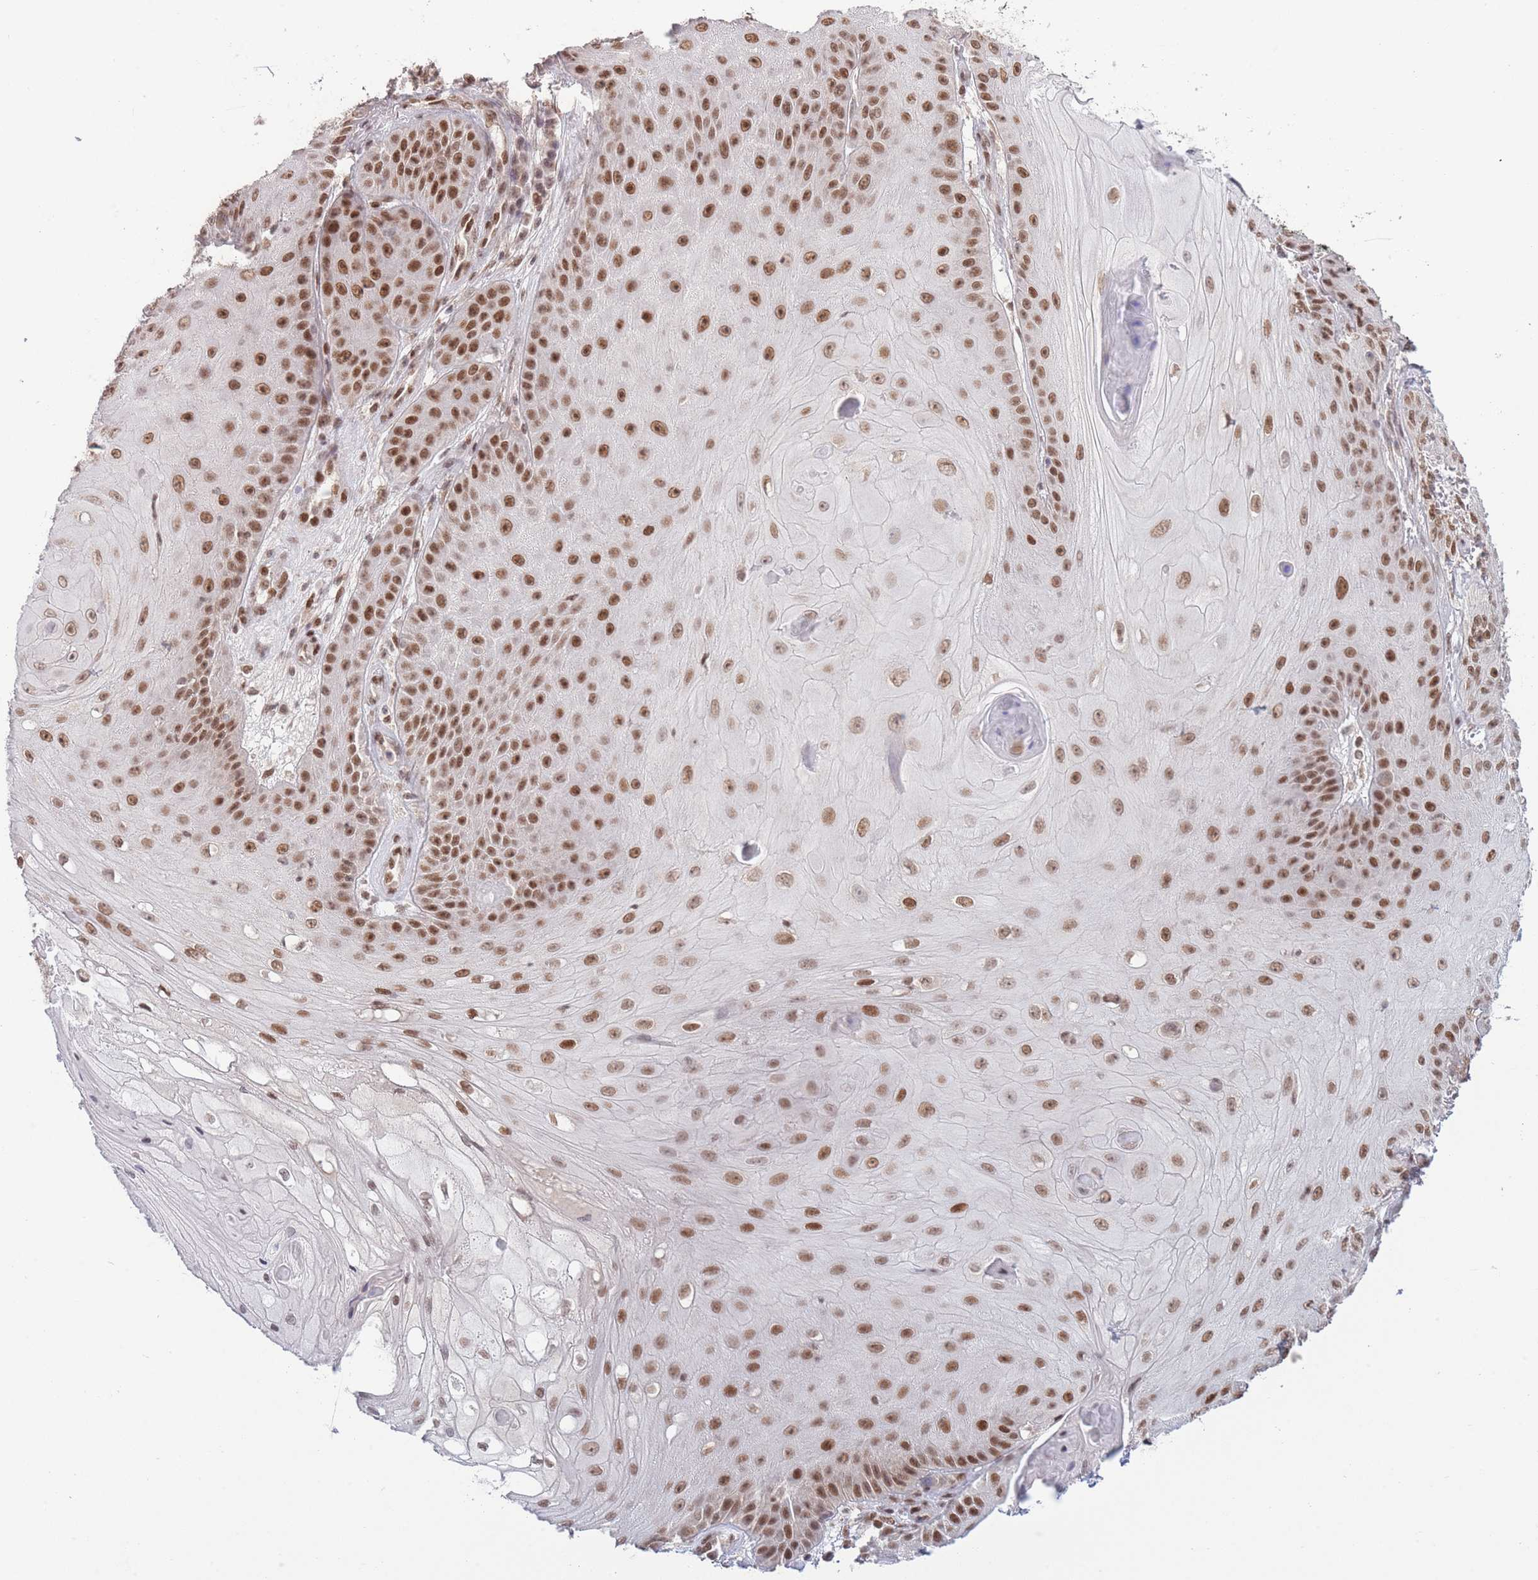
{"staining": {"intensity": "moderate", "quantity": ">75%", "location": "nuclear"}, "tissue": "skin cancer", "cell_type": "Tumor cells", "image_type": "cancer", "snomed": [{"axis": "morphology", "description": "Squamous cell carcinoma, NOS"}, {"axis": "topography", "description": "Skin"}], "caption": "The histopathology image displays a brown stain indicating the presence of a protein in the nuclear of tumor cells in skin squamous cell carcinoma.", "gene": "CARD8", "patient": {"sex": "male", "age": 70}}